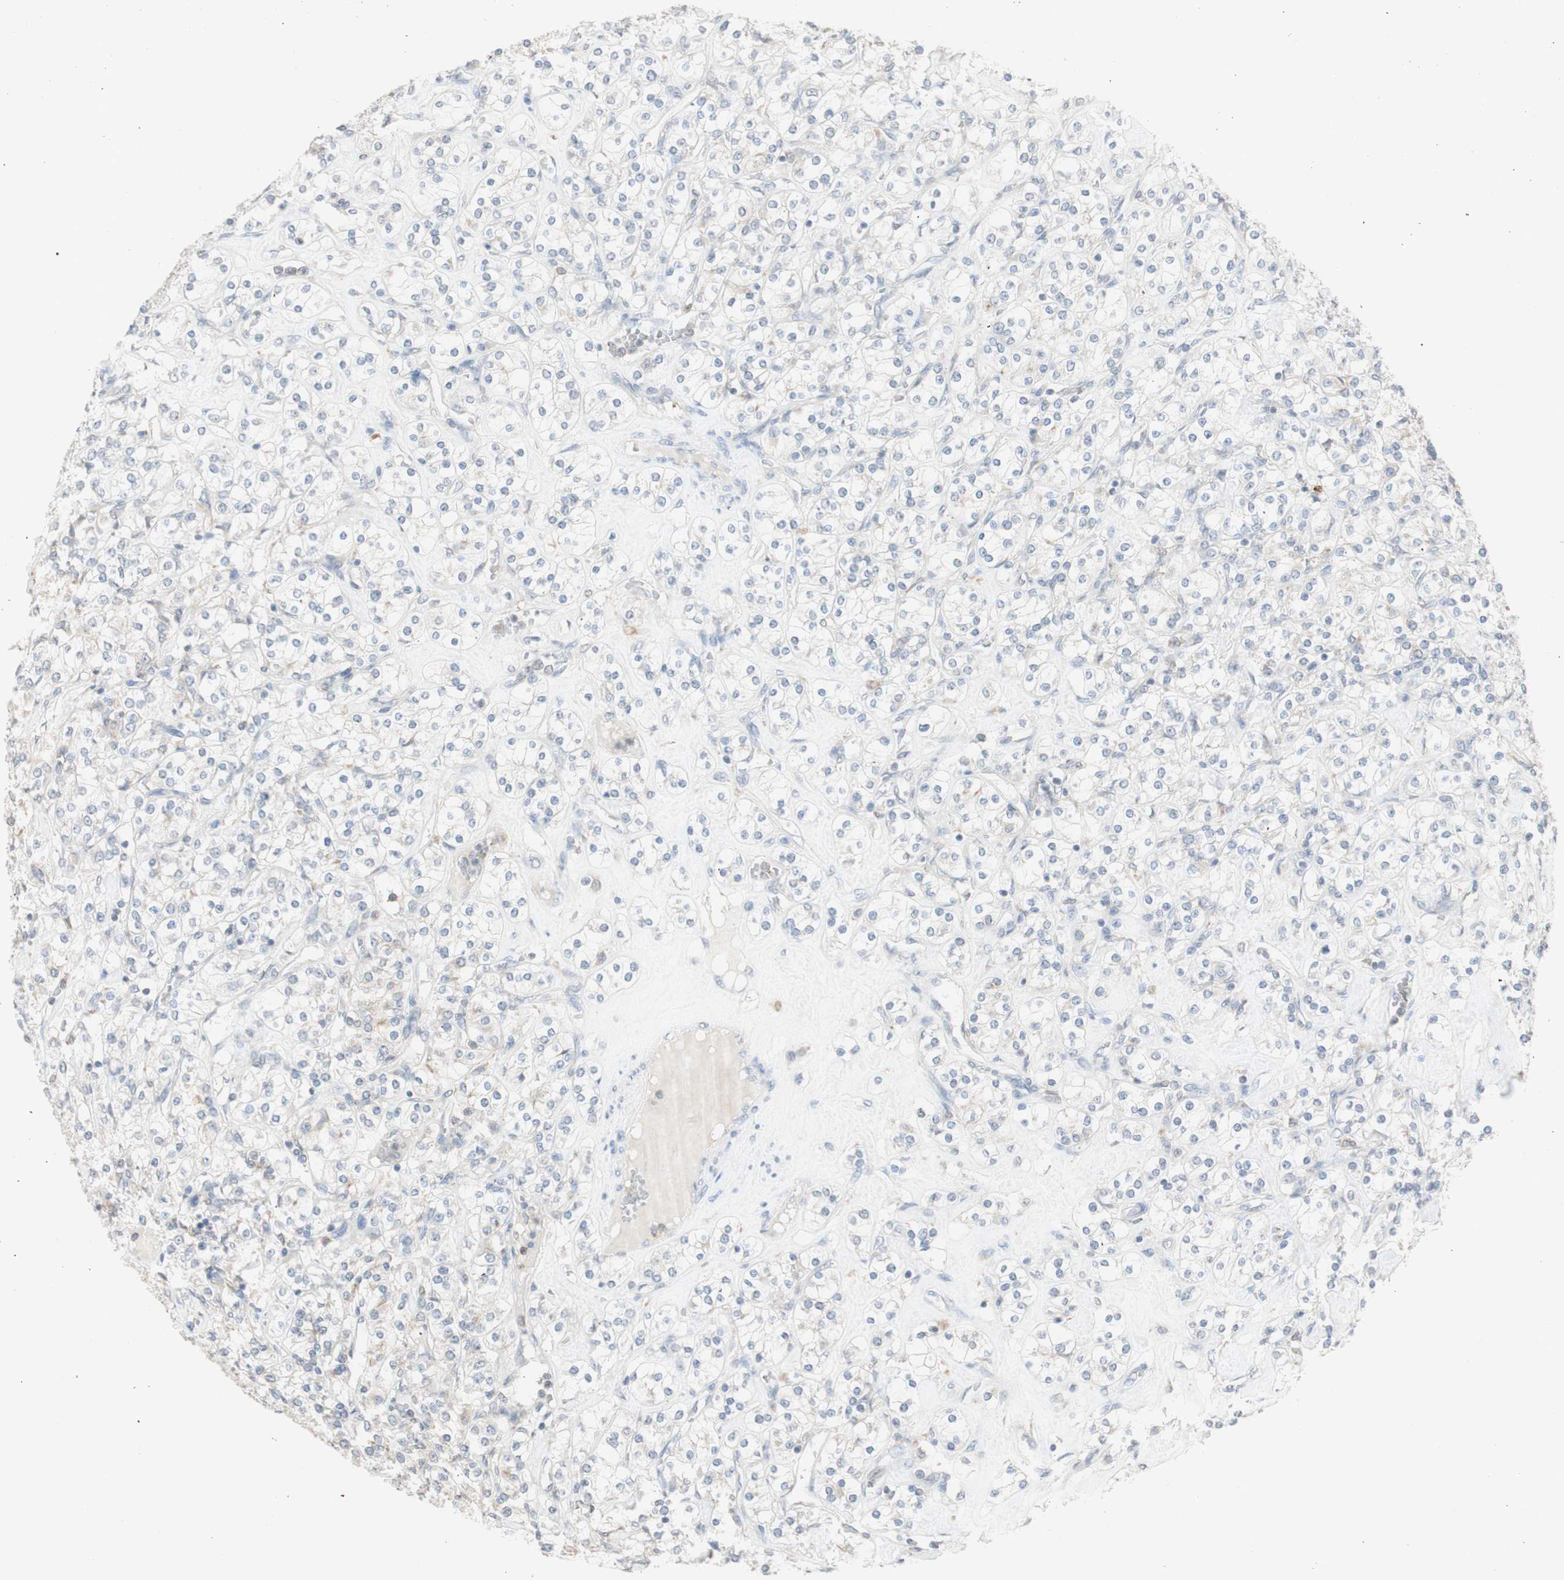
{"staining": {"intensity": "negative", "quantity": "none", "location": "none"}, "tissue": "renal cancer", "cell_type": "Tumor cells", "image_type": "cancer", "snomed": [{"axis": "morphology", "description": "Adenocarcinoma, NOS"}, {"axis": "topography", "description": "Kidney"}], "caption": "An IHC histopathology image of renal cancer is shown. There is no staining in tumor cells of renal cancer.", "gene": "ATP6V1B1", "patient": {"sex": "male", "age": 77}}